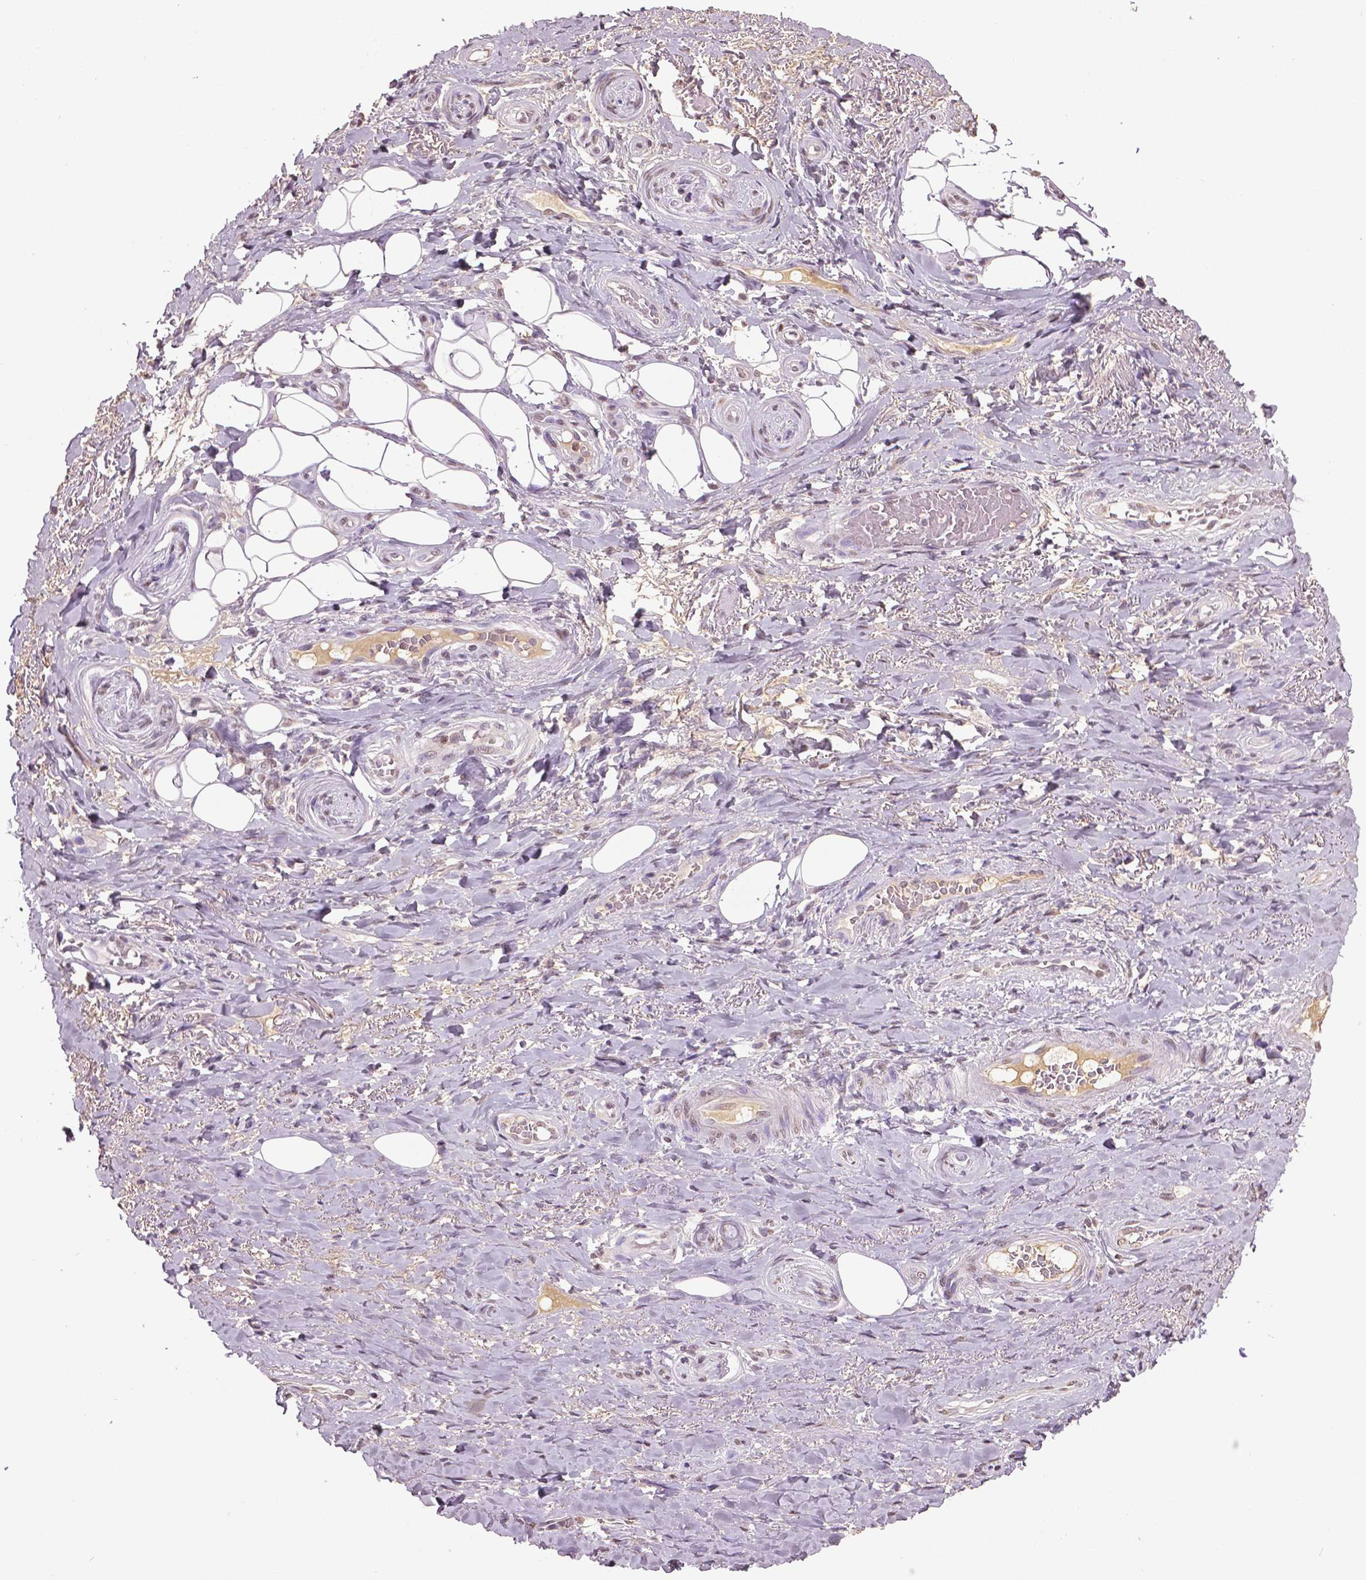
{"staining": {"intensity": "negative", "quantity": "none", "location": "none"}, "tissue": "adipose tissue", "cell_type": "Adipocytes", "image_type": "normal", "snomed": [{"axis": "morphology", "description": "Normal tissue, NOS"}, {"axis": "topography", "description": "Anal"}, {"axis": "topography", "description": "Peripheral nerve tissue"}], "caption": "Immunohistochemical staining of benign human adipose tissue demonstrates no significant expression in adipocytes.", "gene": "RUNX3", "patient": {"sex": "male", "age": 53}}